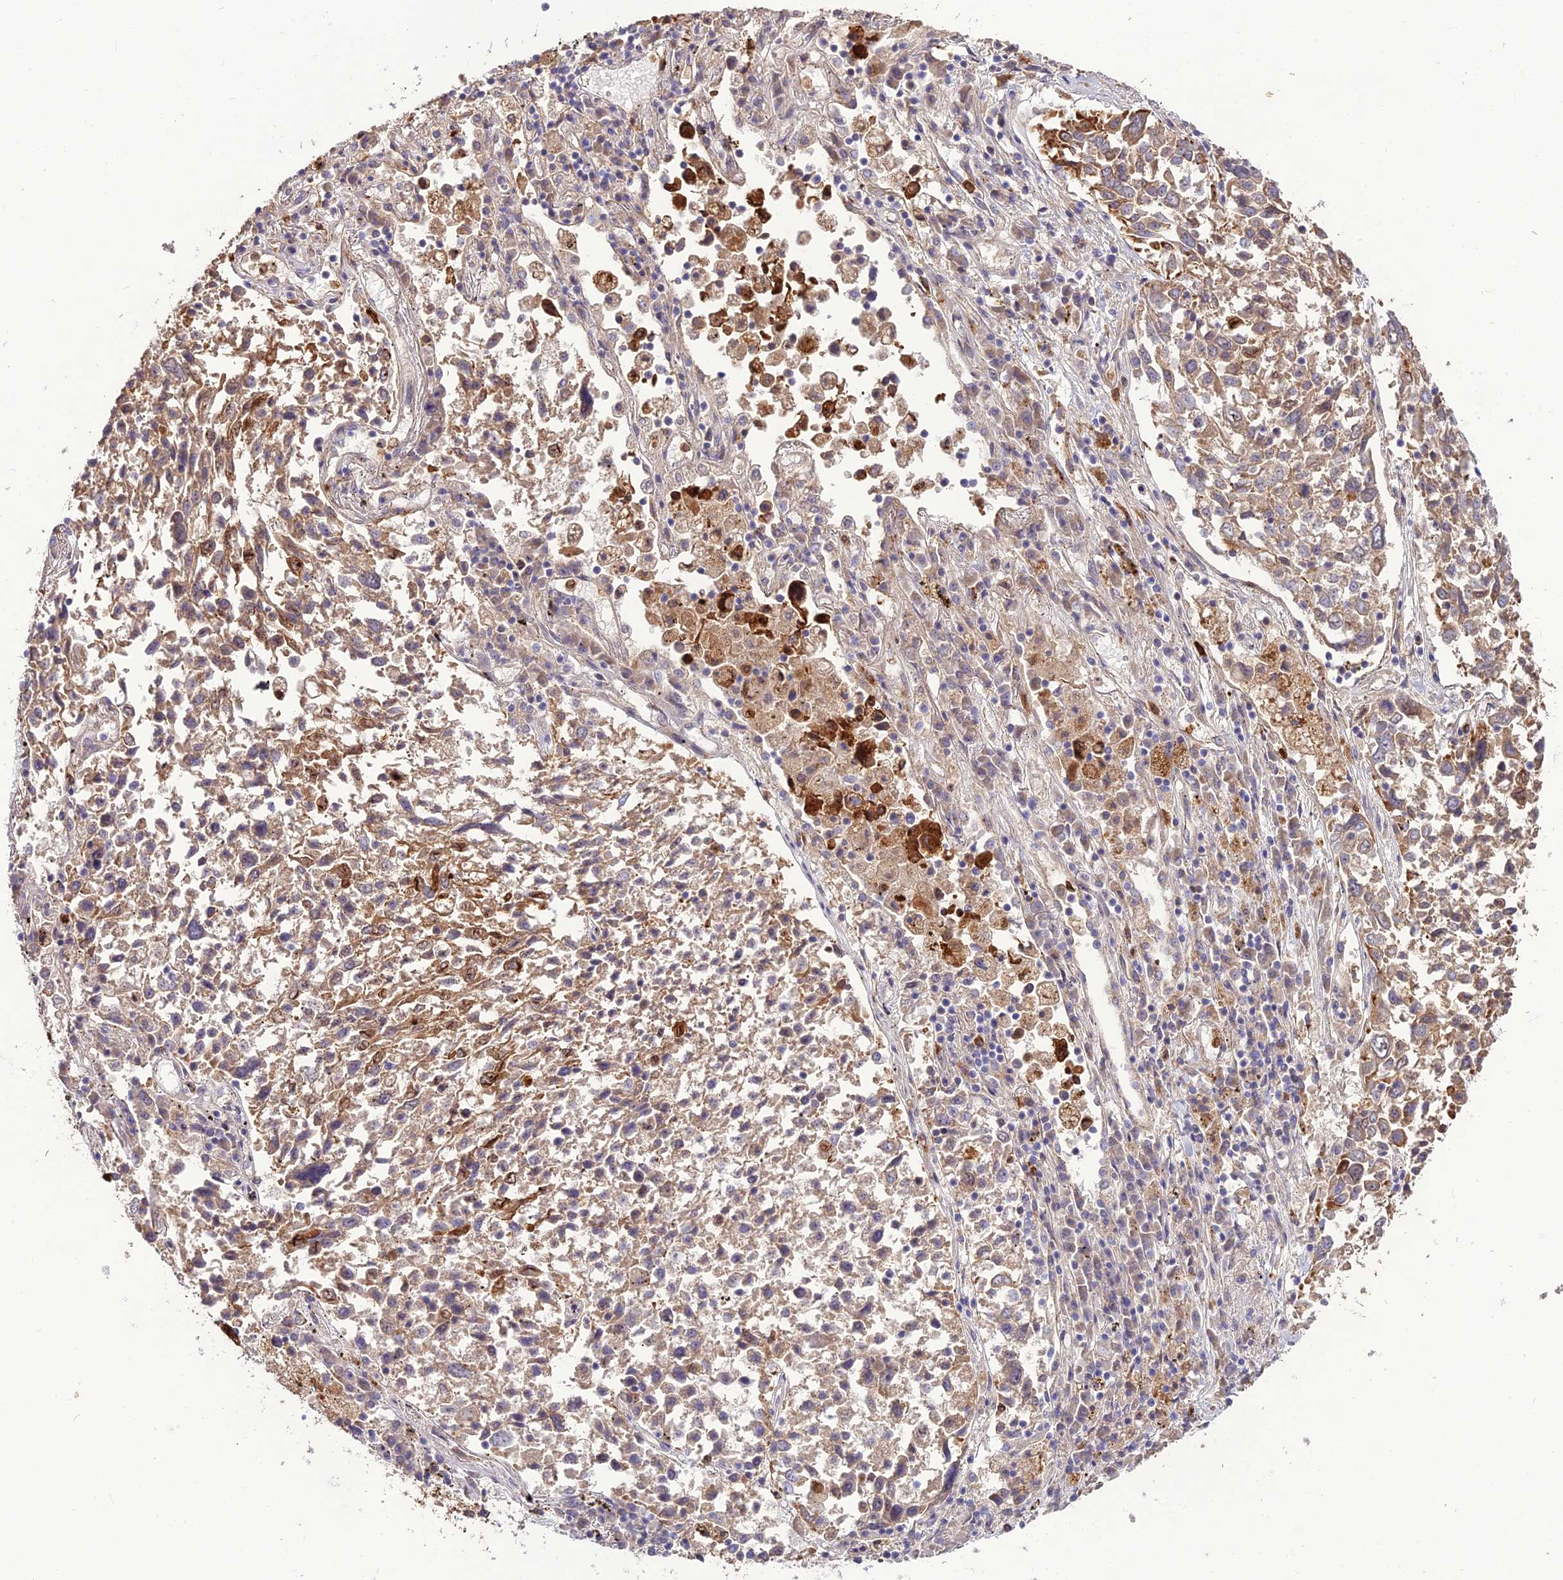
{"staining": {"intensity": "moderate", "quantity": "25%-75%", "location": "cytoplasmic/membranous"}, "tissue": "lung cancer", "cell_type": "Tumor cells", "image_type": "cancer", "snomed": [{"axis": "morphology", "description": "Squamous cell carcinoma, NOS"}, {"axis": "topography", "description": "Lung"}], "caption": "A brown stain shows moderate cytoplasmic/membranous expression of a protein in lung cancer (squamous cell carcinoma) tumor cells. (DAB = brown stain, brightfield microscopy at high magnification).", "gene": "EID2", "patient": {"sex": "male", "age": 65}}